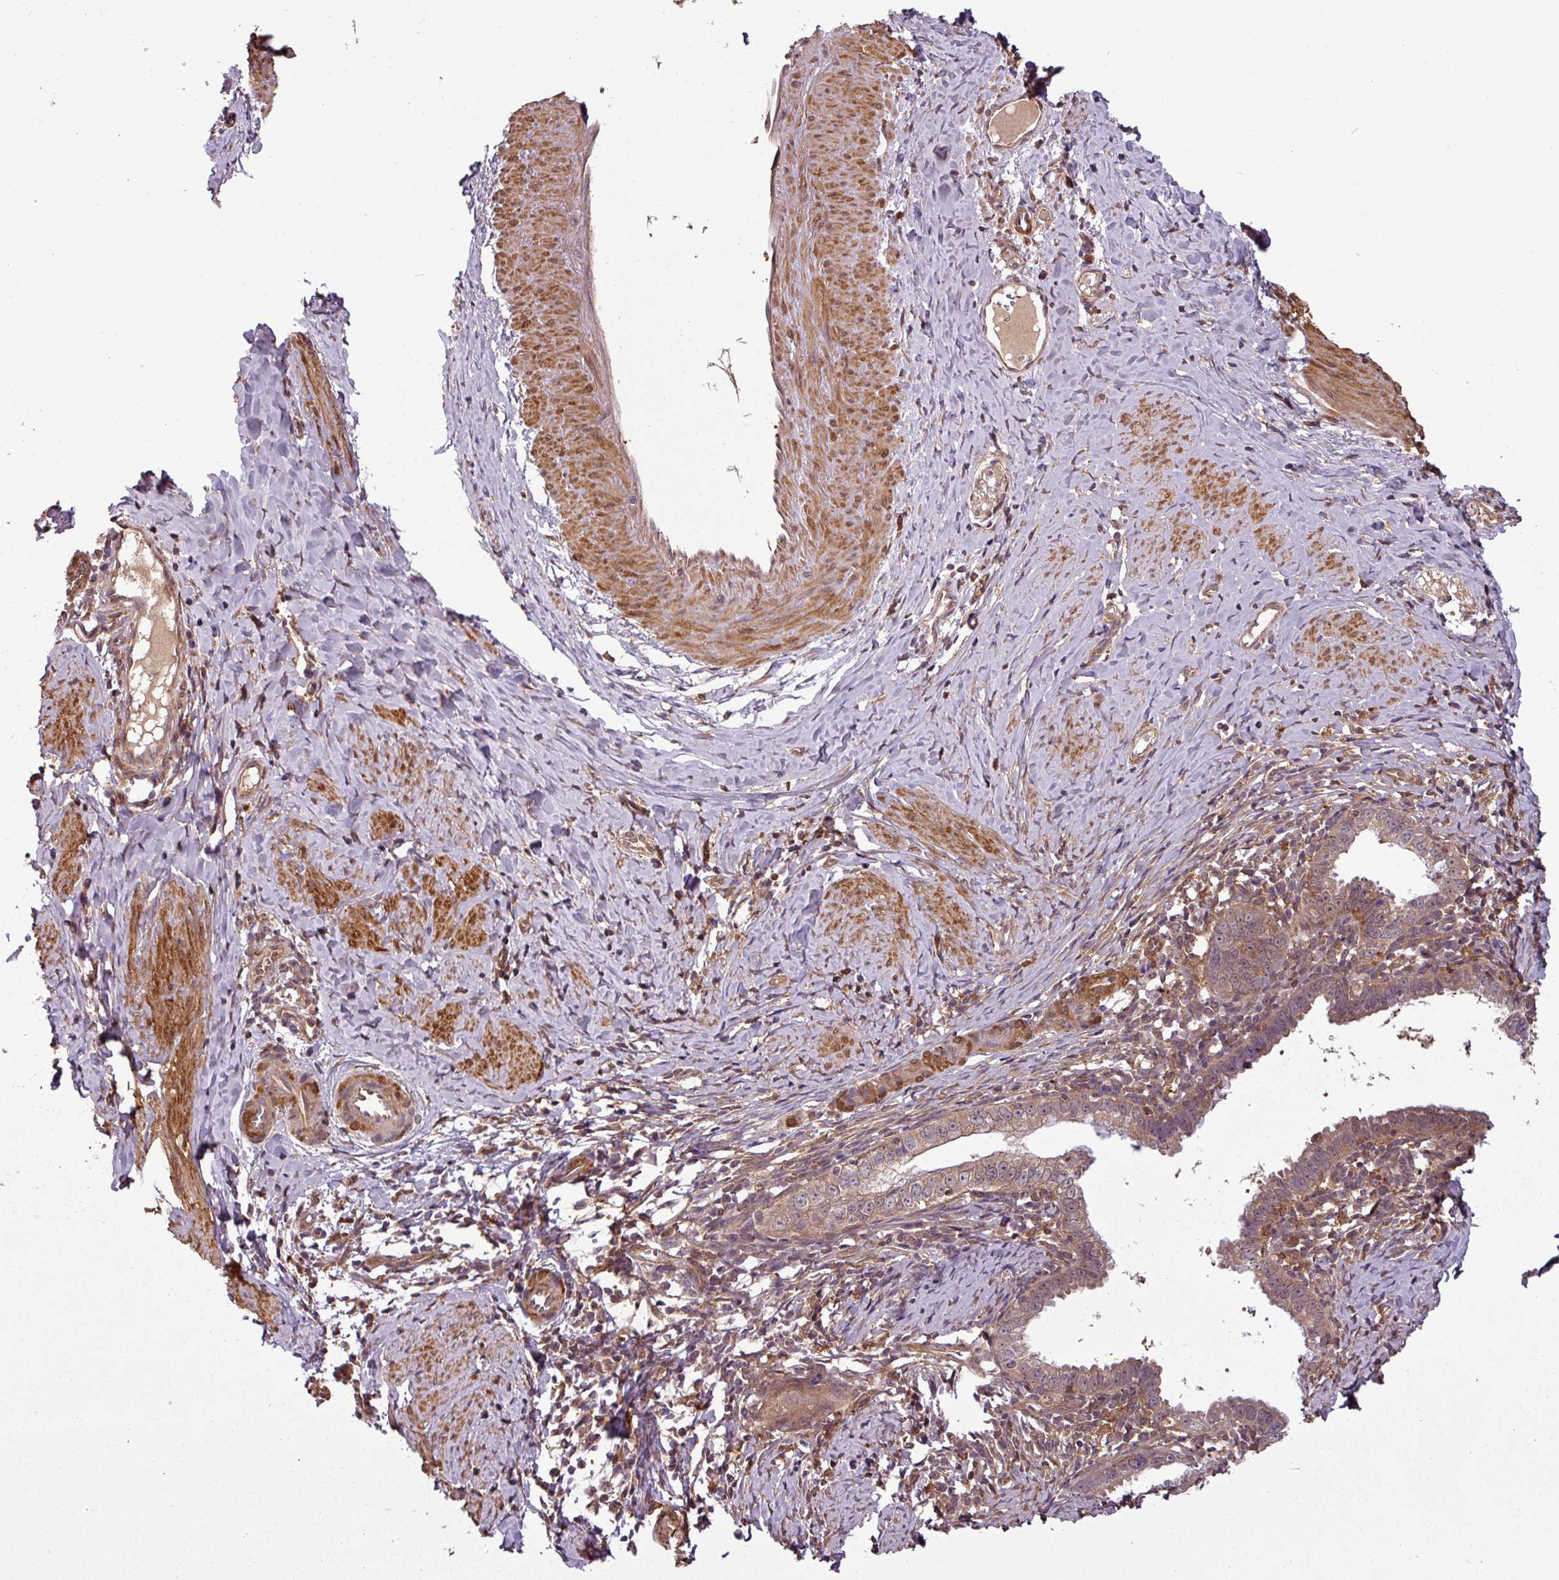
{"staining": {"intensity": "weak", "quantity": ">75%", "location": "cytoplasmic/membranous"}, "tissue": "cervical cancer", "cell_type": "Tumor cells", "image_type": "cancer", "snomed": [{"axis": "morphology", "description": "Adenocarcinoma, NOS"}, {"axis": "topography", "description": "Cervix"}], "caption": "Cervical cancer (adenocarcinoma) stained with a protein marker shows weak staining in tumor cells.", "gene": "SH3BGRL", "patient": {"sex": "female", "age": 36}}